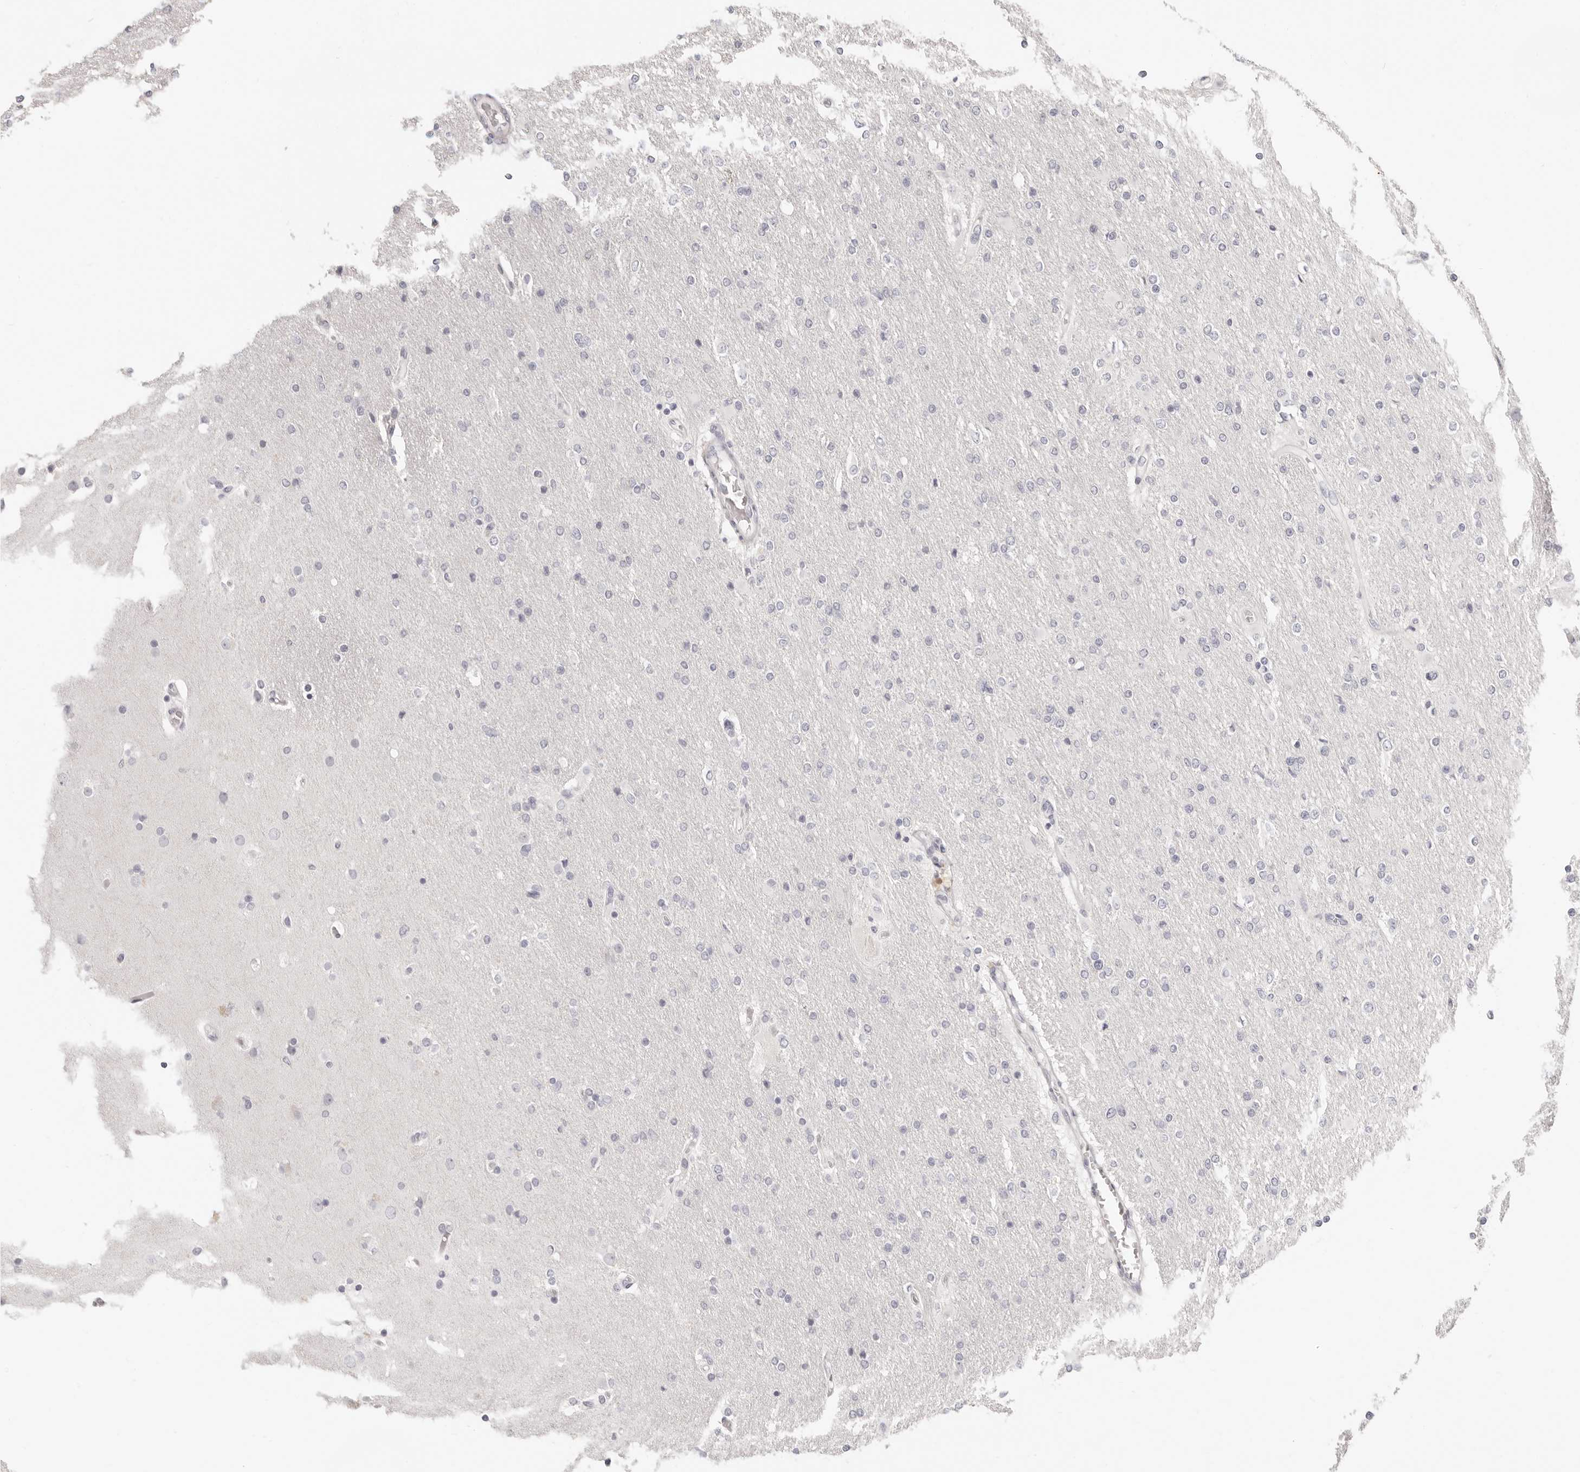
{"staining": {"intensity": "negative", "quantity": "none", "location": "none"}, "tissue": "glioma", "cell_type": "Tumor cells", "image_type": "cancer", "snomed": [{"axis": "morphology", "description": "Glioma, malignant, High grade"}, {"axis": "topography", "description": "Cerebral cortex"}], "caption": "Immunohistochemistry of malignant high-grade glioma exhibits no expression in tumor cells. (DAB (3,3'-diaminobenzidine) immunohistochemistry (IHC) with hematoxylin counter stain).", "gene": "FABP1", "patient": {"sex": "female", "age": 36}}